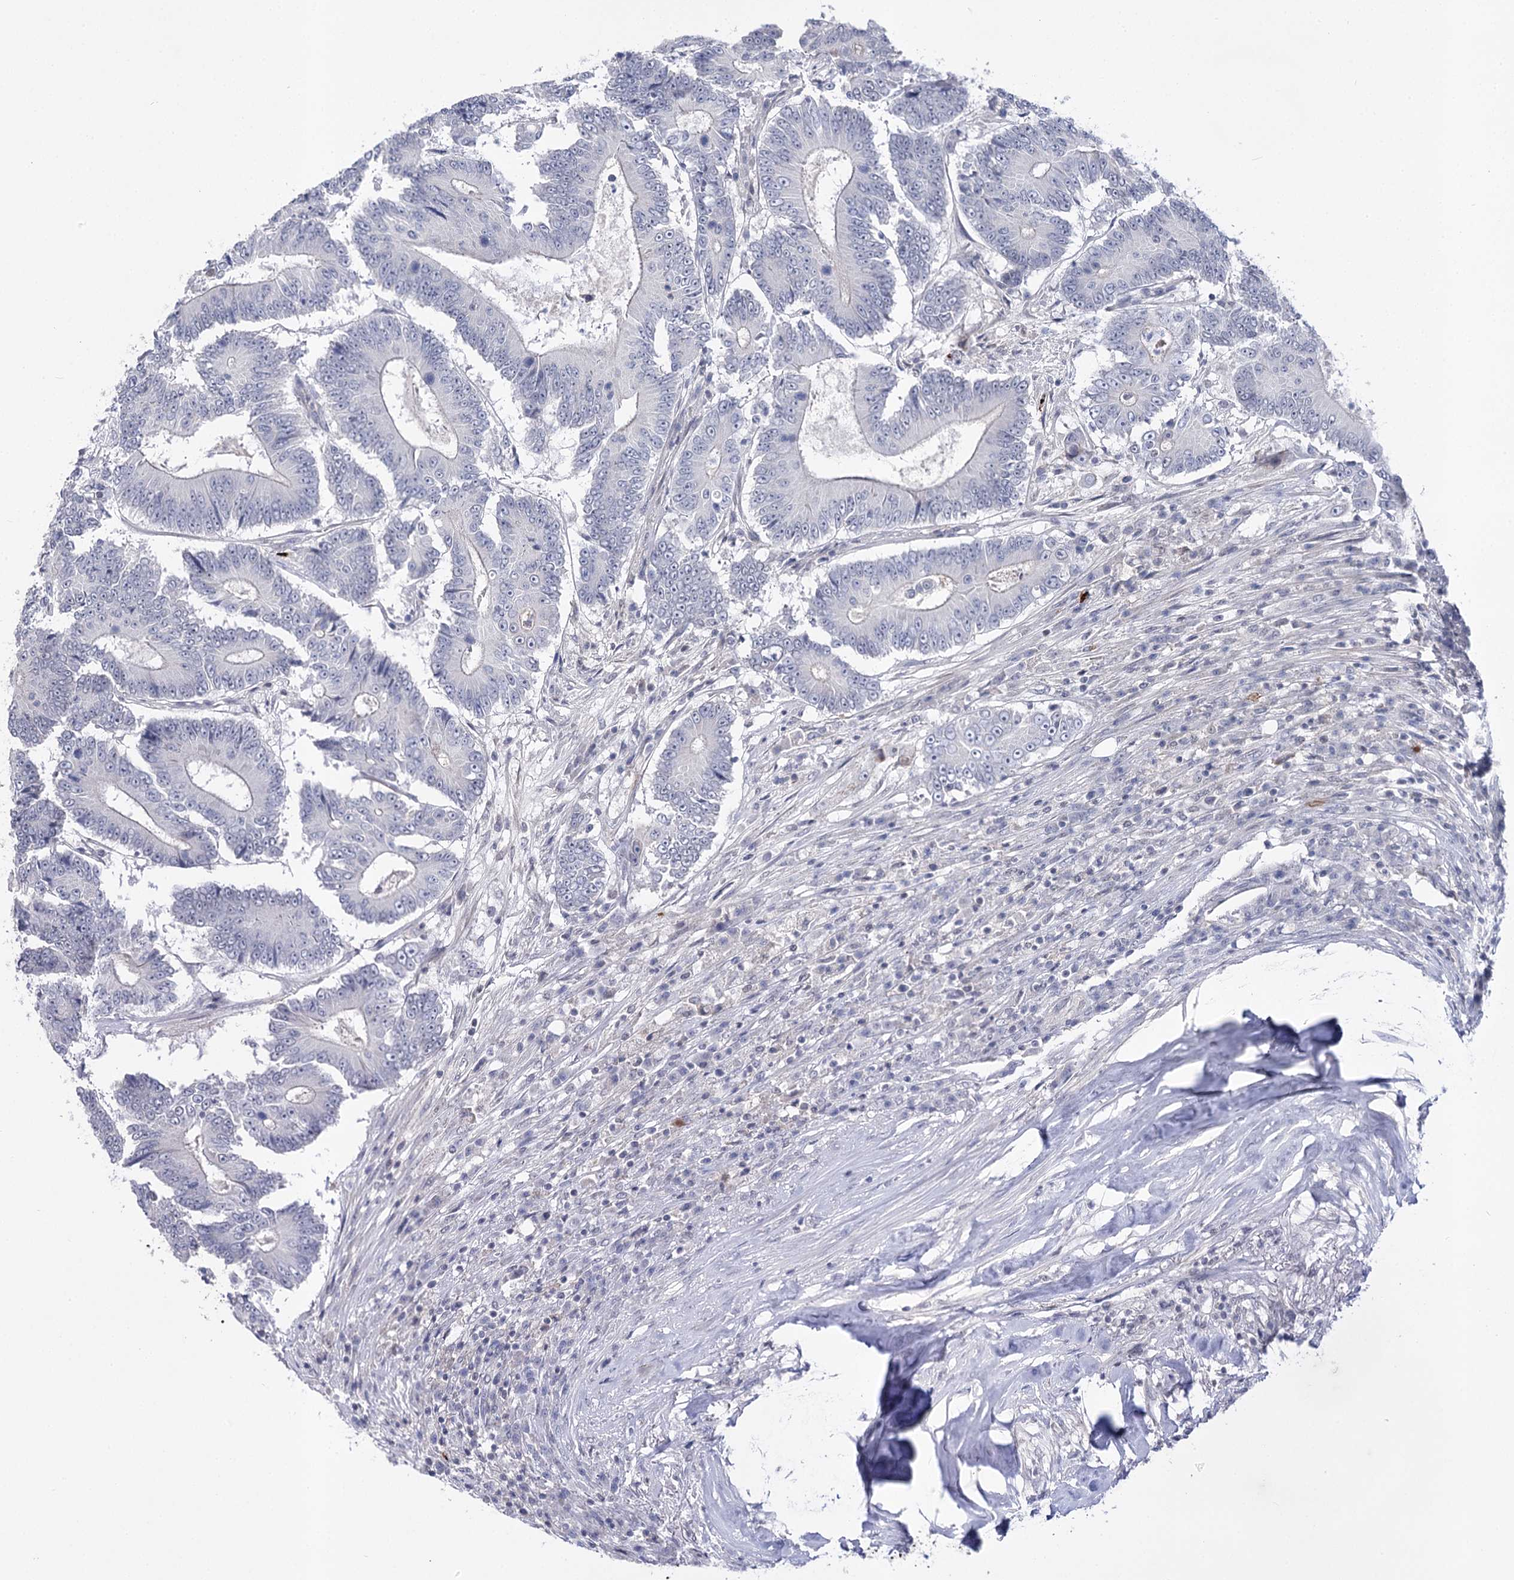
{"staining": {"intensity": "negative", "quantity": "none", "location": "none"}, "tissue": "colorectal cancer", "cell_type": "Tumor cells", "image_type": "cancer", "snomed": [{"axis": "morphology", "description": "Adenocarcinoma, NOS"}, {"axis": "topography", "description": "Colon"}], "caption": "Immunohistochemical staining of human colorectal adenocarcinoma reveals no significant positivity in tumor cells.", "gene": "ATP10B", "patient": {"sex": "male", "age": 83}}